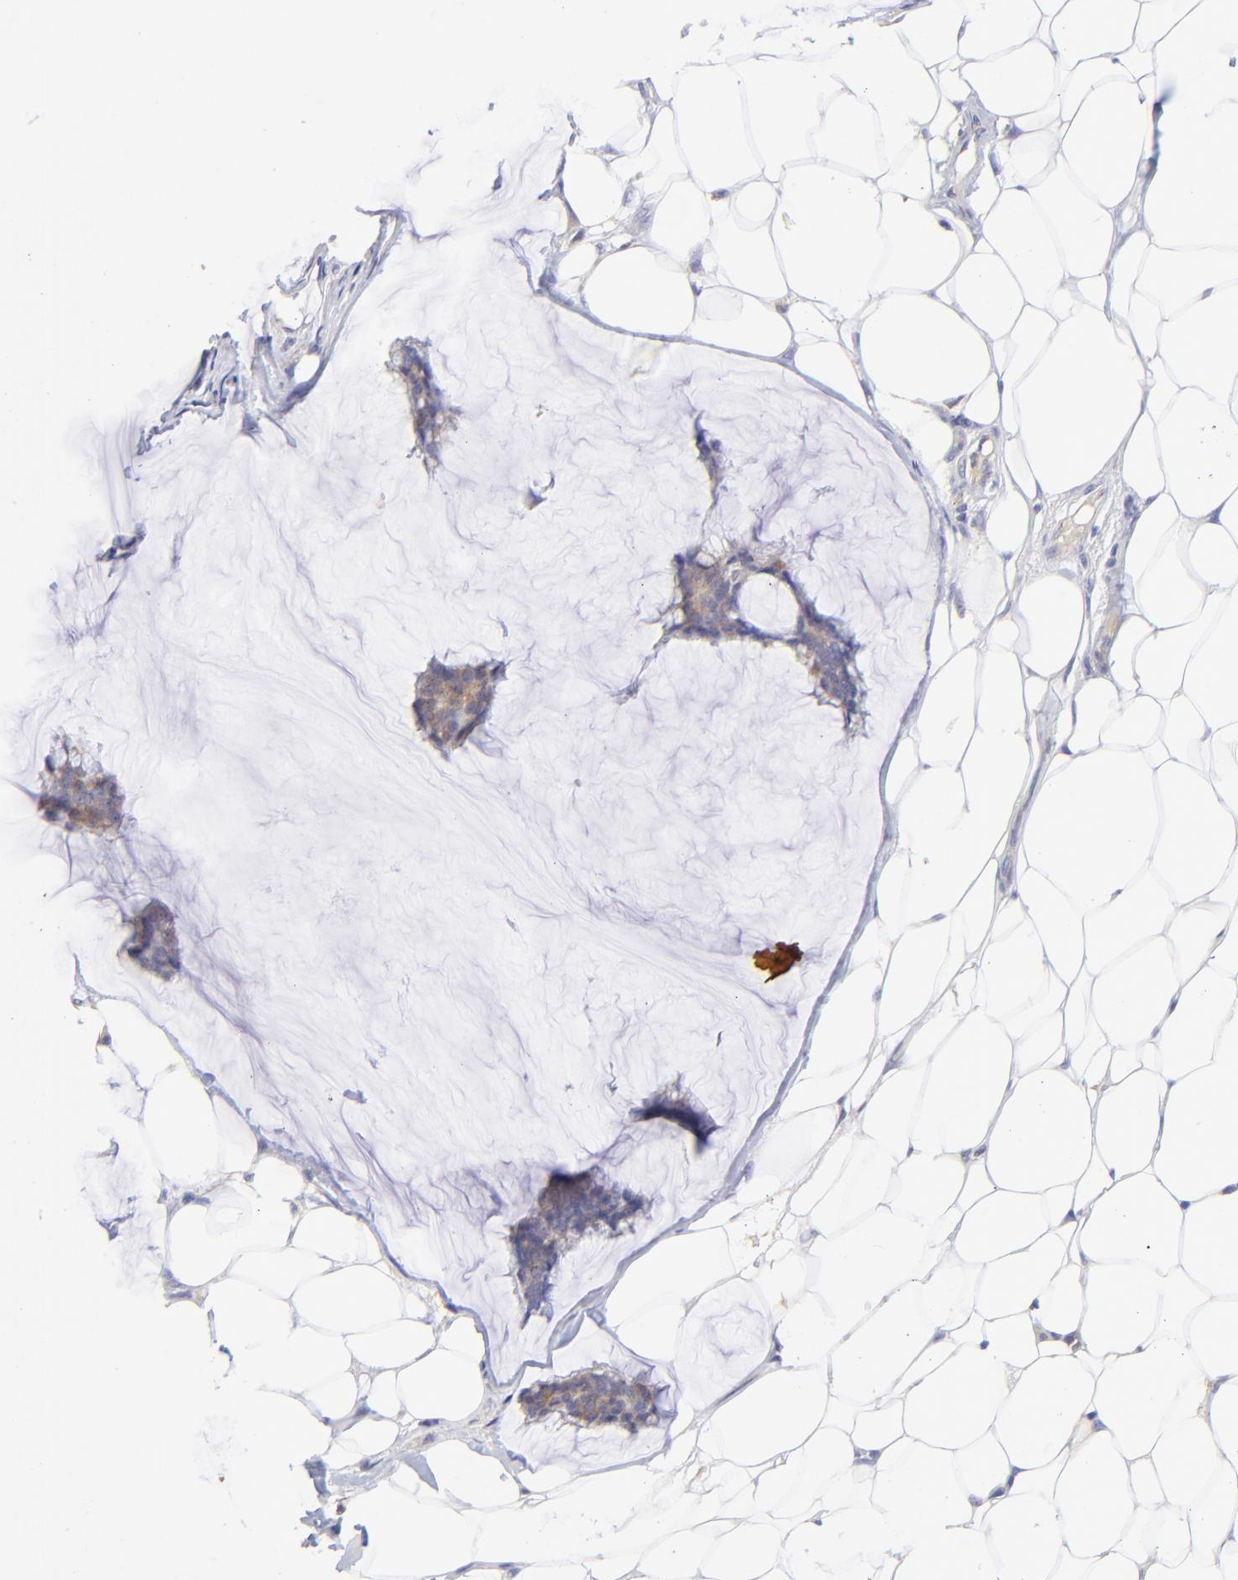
{"staining": {"intensity": "weak", "quantity": ">75%", "location": "cytoplasmic/membranous"}, "tissue": "breast cancer", "cell_type": "Tumor cells", "image_type": "cancer", "snomed": [{"axis": "morphology", "description": "Duct carcinoma"}, {"axis": "topography", "description": "Breast"}], "caption": "The micrograph demonstrates staining of breast intraductal carcinoma, revealing weak cytoplasmic/membranous protein positivity (brown color) within tumor cells. (DAB IHC with brightfield microscopy, high magnification).", "gene": "LHFPL1", "patient": {"sex": "female", "age": 93}}